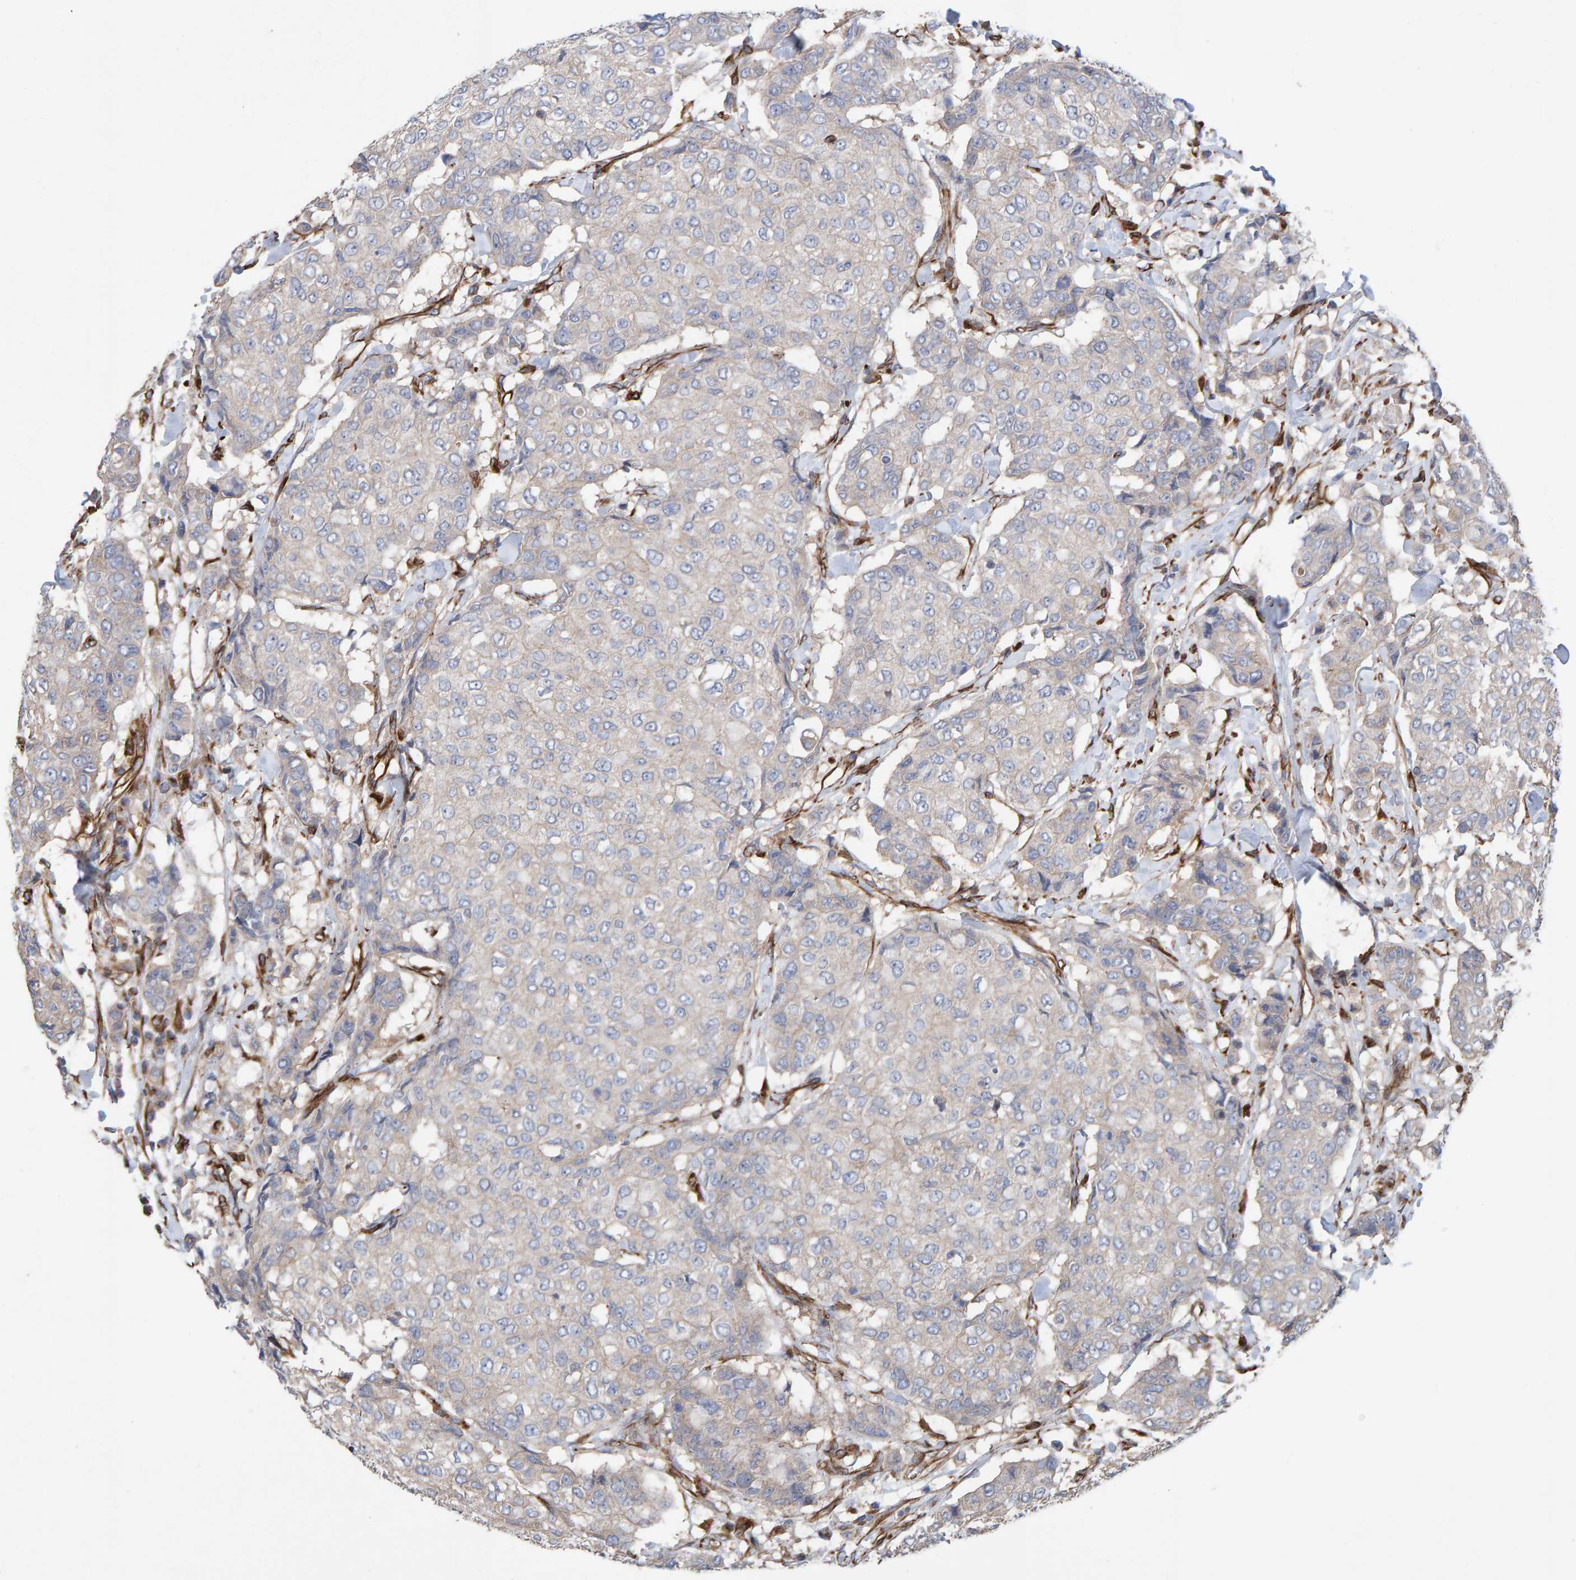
{"staining": {"intensity": "negative", "quantity": "none", "location": "none"}, "tissue": "breast cancer", "cell_type": "Tumor cells", "image_type": "cancer", "snomed": [{"axis": "morphology", "description": "Duct carcinoma"}, {"axis": "topography", "description": "Breast"}], "caption": "Breast intraductal carcinoma was stained to show a protein in brown. There is no significant positivity in tumor cells. (DAB immunohistochemistry (IHC) with hematoxylin counter stain).", "gene": "ZNF347", "patient": {"sex": "female", "age": 27}}